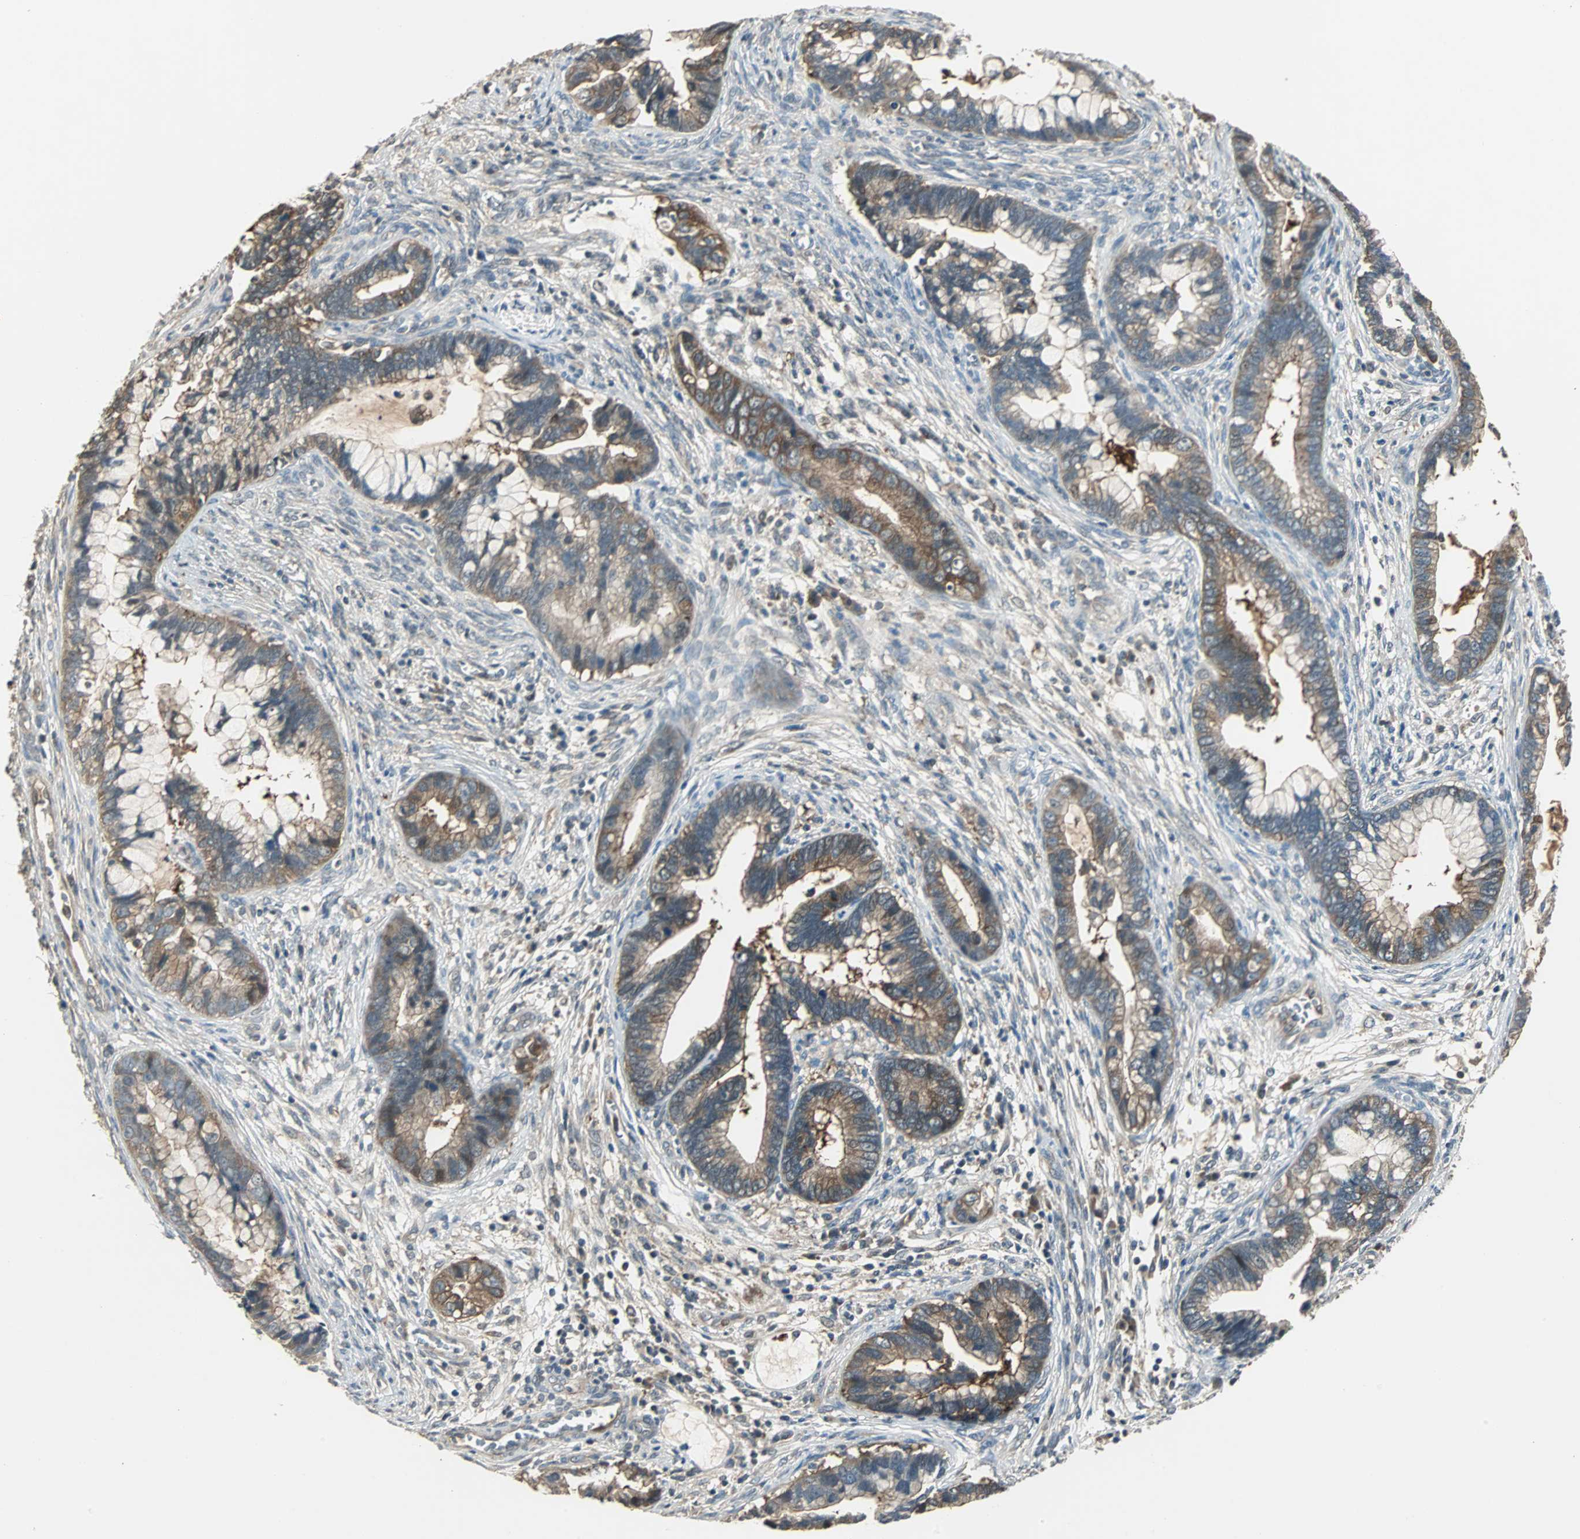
{"staining": {"intensity": "moderate", "quantity": ">75%", "location": "cytoplasmic/membranous"}, "tissue": "cervical cancer", "cell_type": "Tumor cells", "image_type": "cancer", "snomed": [{"axis": "morphology", "description": "Adenocarcinoma, NOS"}, {"axis": "topography", "description": "Cervix"}], "caption": "Cervical cancer was stained to show a protein in brown. There is medium levels of moderate cytoplasmic/membranous staining in about >75% of tumor cells.", "gene": "ABHD2", "patient": {"sex": "female", "age": 44}}